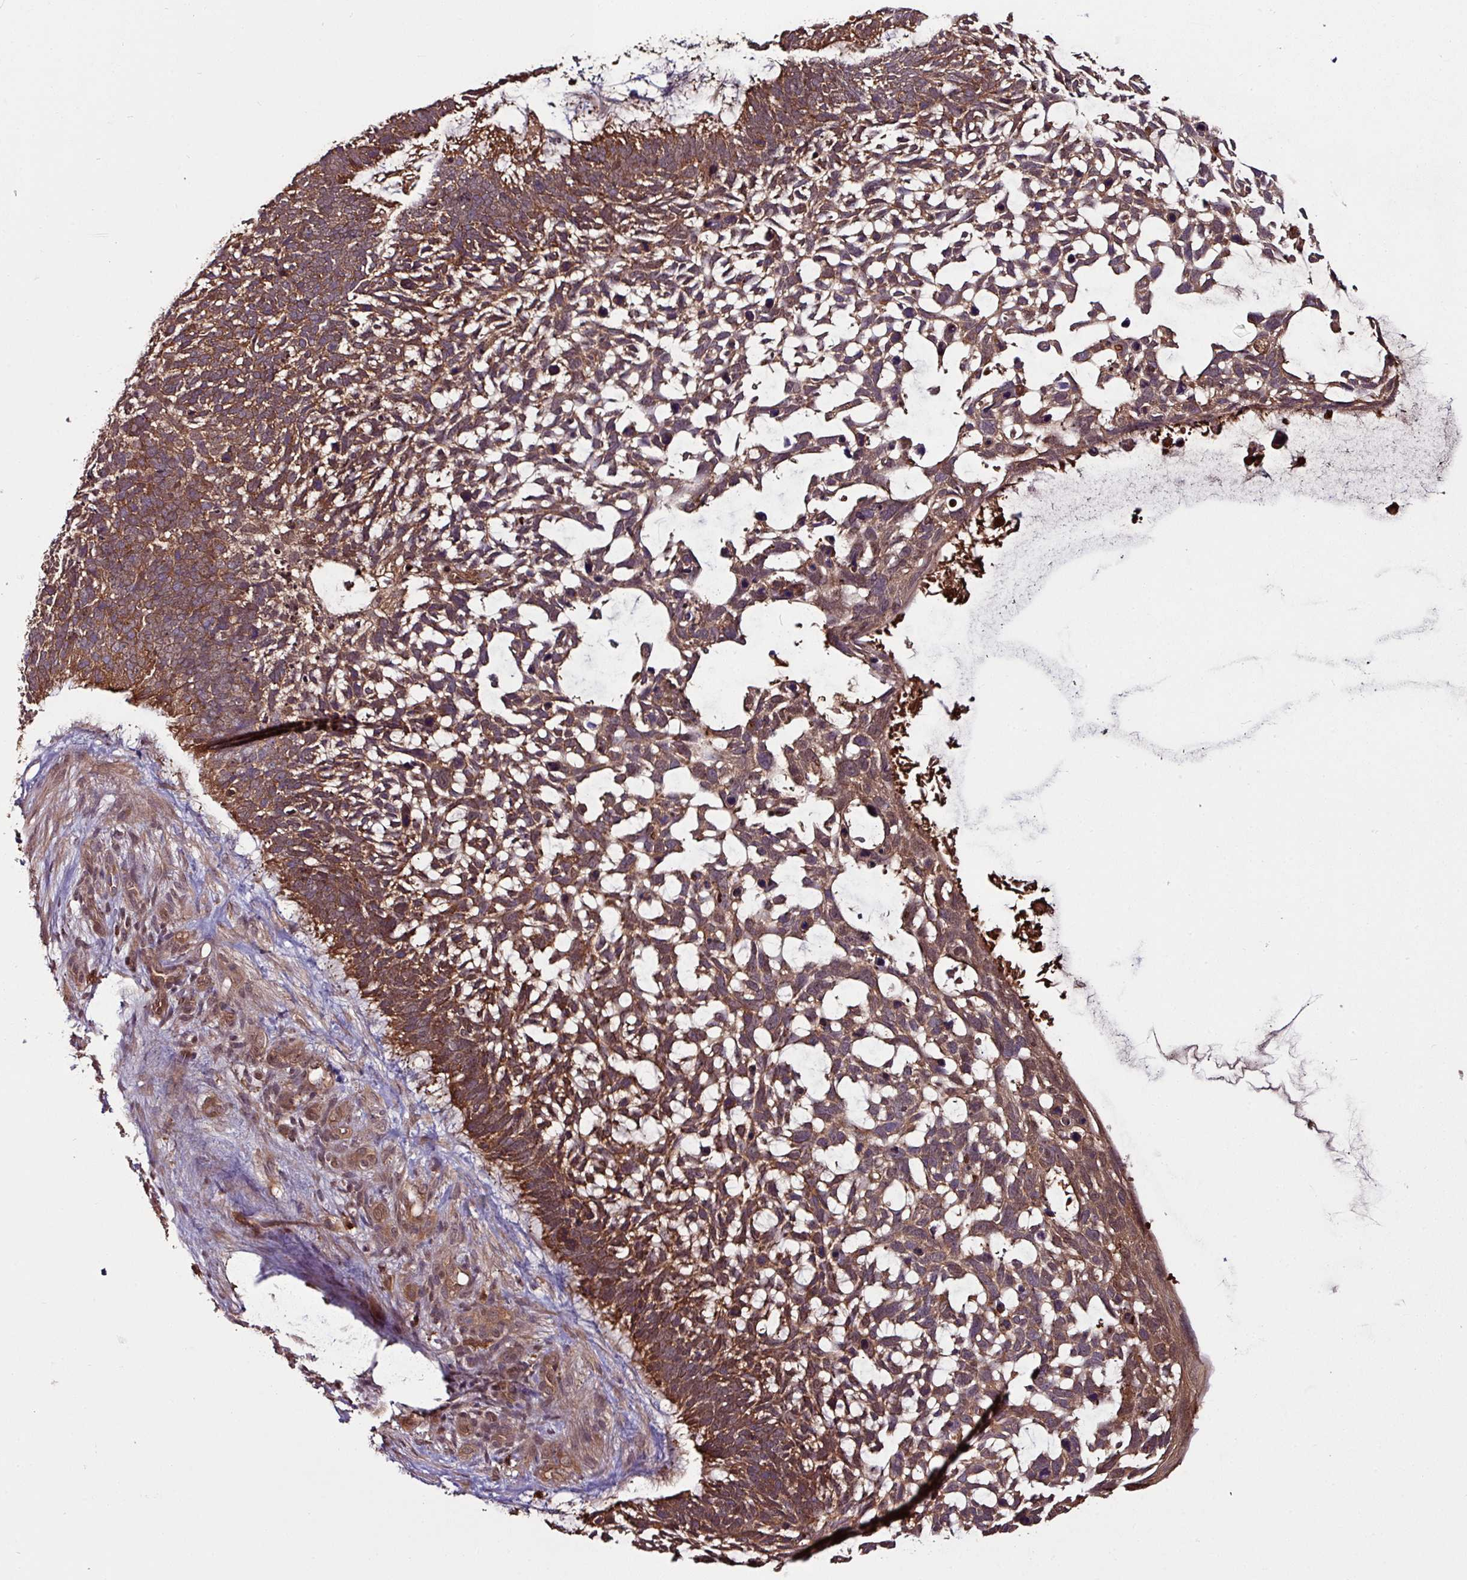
{"staining": {"intensity": "strong", "quantity": ">75%", "location": "cytoplasmic/membranous"}, "tissue": "skin cancer", "cell_type": "Tumor cells", "image_type": "cancer", "snomed": [{"axis": "morphology", "description": "Basal cell carcinoma"}, {"axis": "topography", "description": "Skin"}], "caption": "A high amount of strong cytoplasmic/membranous positivity is appreciated in about >75% of tumor cells in skin basal cell carcinoma tissue.", "gene": "GNPDA1", "patient": {"sex": "male", "age": 88}}